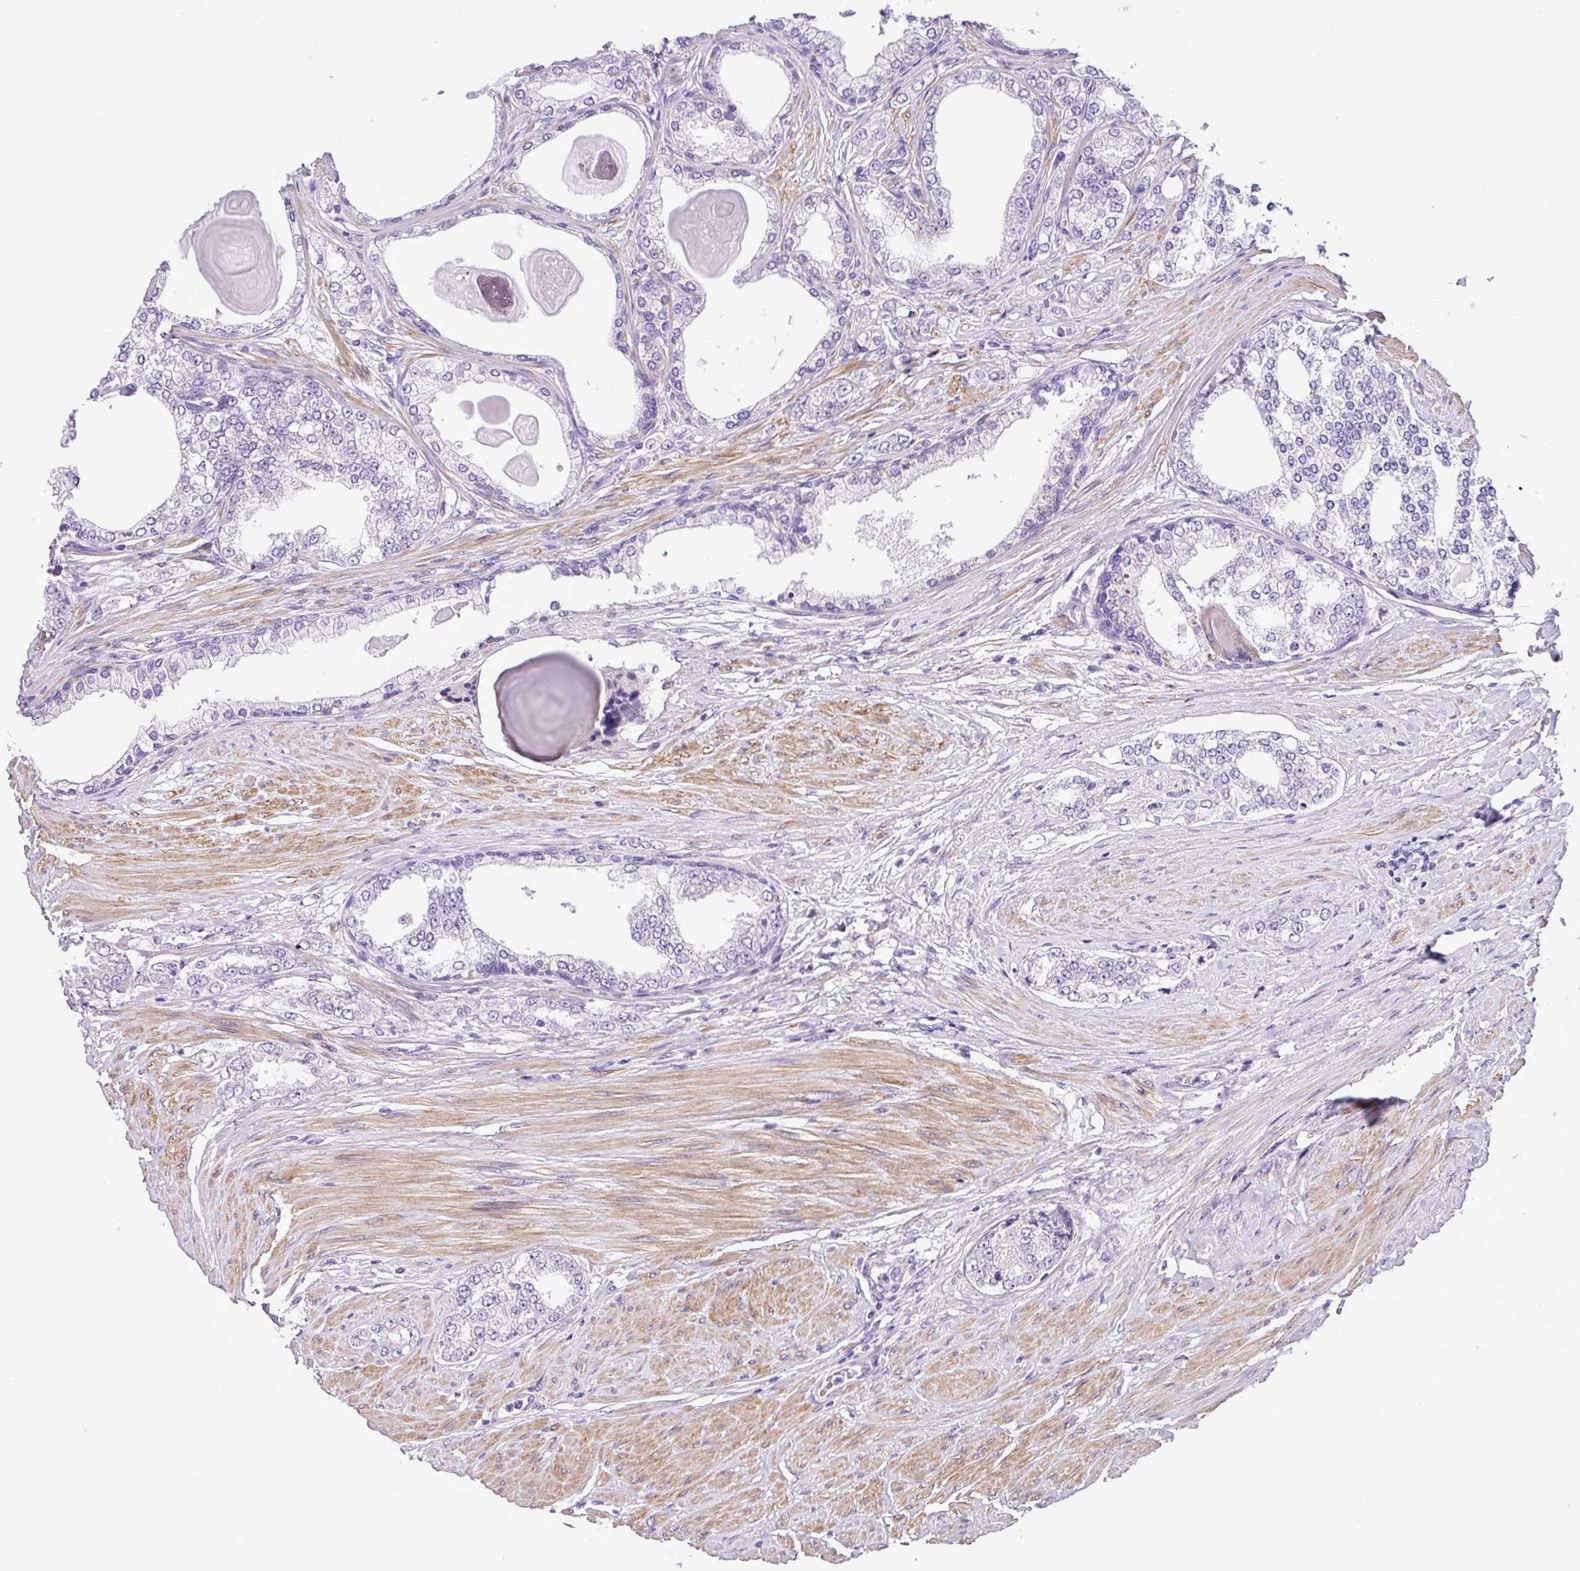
{"staining": {"intensity": "negative", "quantity": "none", "location": "none"}, "tissue": "prostate cancer", "cell_type": "Tumor cells", "image_type": "cancer", "snomed": [{"axis": "morphology", "description": "Adenocarcinoma, High grade"}, {"axis": "topography", "description": "Prostate"}], "caption": "This is an IHC micrograph of human prostate cancer. There is no expression in tumor cells.", "gene": "C11orf91", "patient": {"sex": "male", "age": 64}}